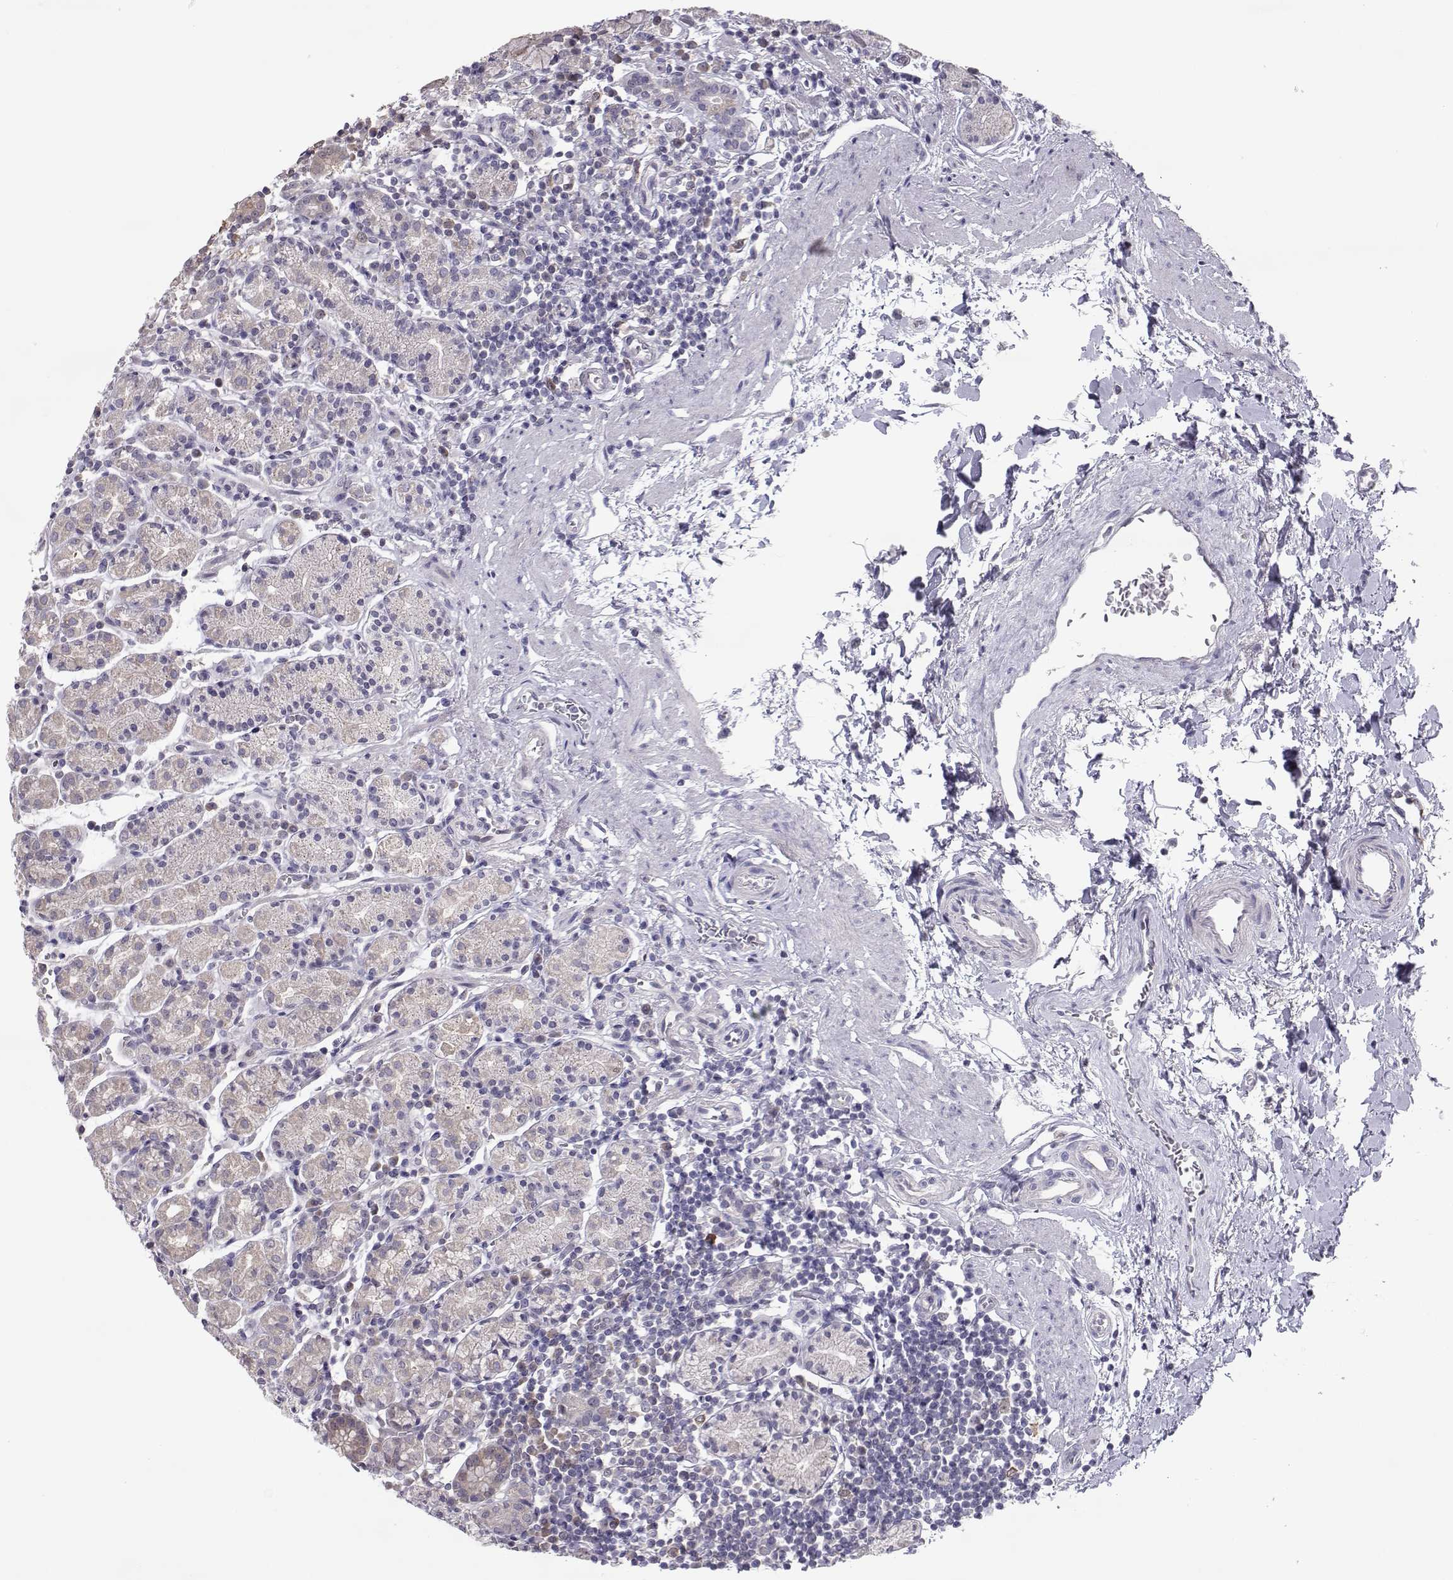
{"staining": {"intensity": "weak", "quantity": "<25%", "location": "cytoplasmic/membranous"}, "tissue": "stomach", "cell_type": "Glandular cells", "image_type": "normal", "snomed": [{"axis": "morphology", "description": "Normal tissue, NOS"}, {"axis": "topography", "description": "Stomach, upper"}, {"axis": "topography", "description": "Stomach"}], "caption": "The image demonstrates no significant expression in glandular cells of stomach. (DAB (3,3'-diaminobenzidine) immunohistochemistry (IHC) with hematoxylin counter stain).", "gene": "NPVF", "patient": {"sex": "male", "age": 62}}